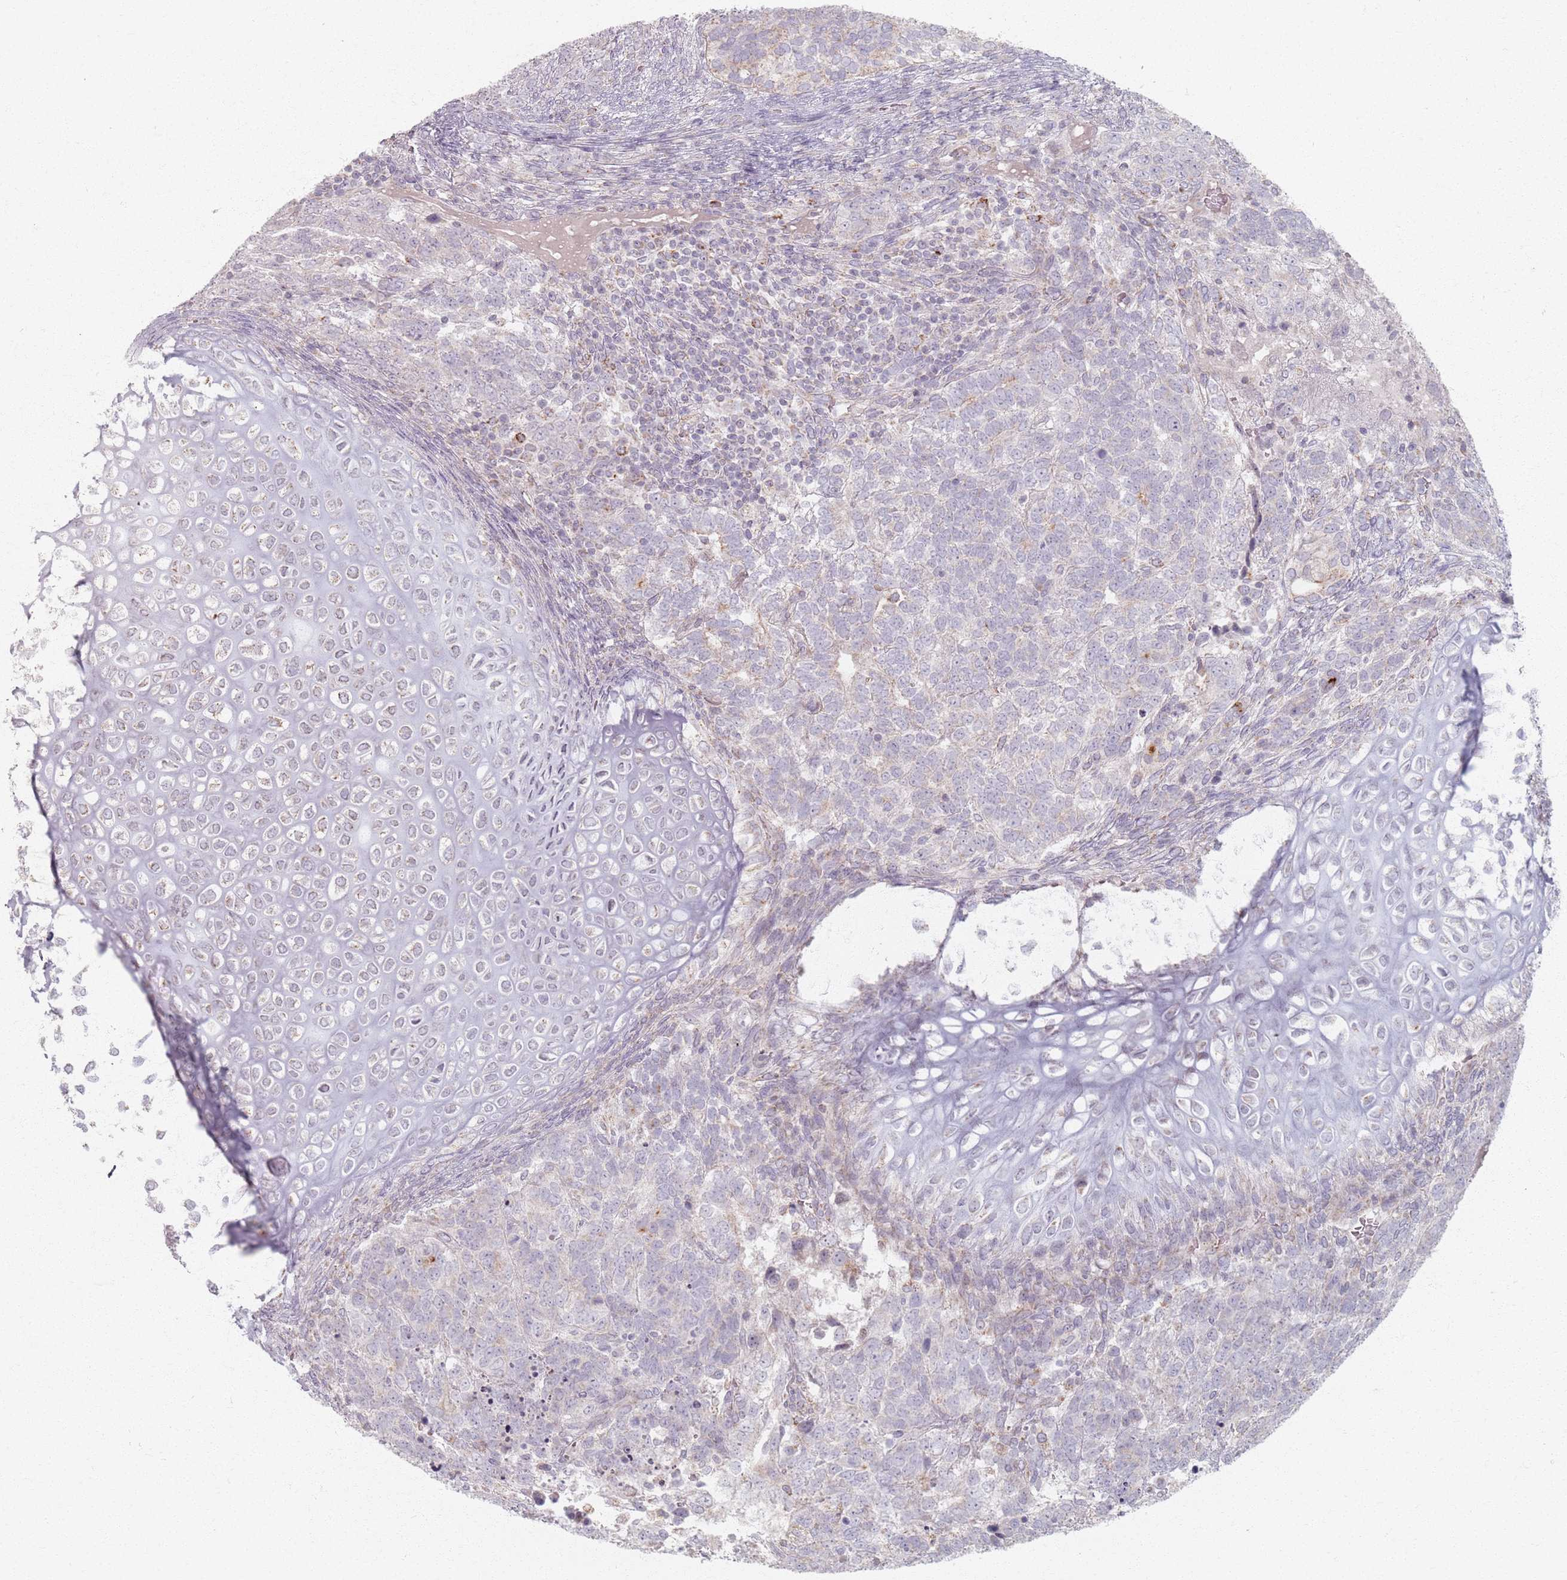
{"staining": {"intensity": "negative", "quantity": "none", "location": "none"}, "tissue": "testis cancer", "cell_type": "Tumor cells", "image_type": "cancer", "snomed": [{"axis": "morphology", "description": "Carcinoma, Embryonal, NOS"}, {"axis": "topography", "description": "Testis"}], "caption": "Photomicrograph shows no protein expression in tumor cells of testis cancer (embryonal carcinoma) tissue.", "gene": "PKD2L2", "patient": {"sex": "male", "age": 23}}